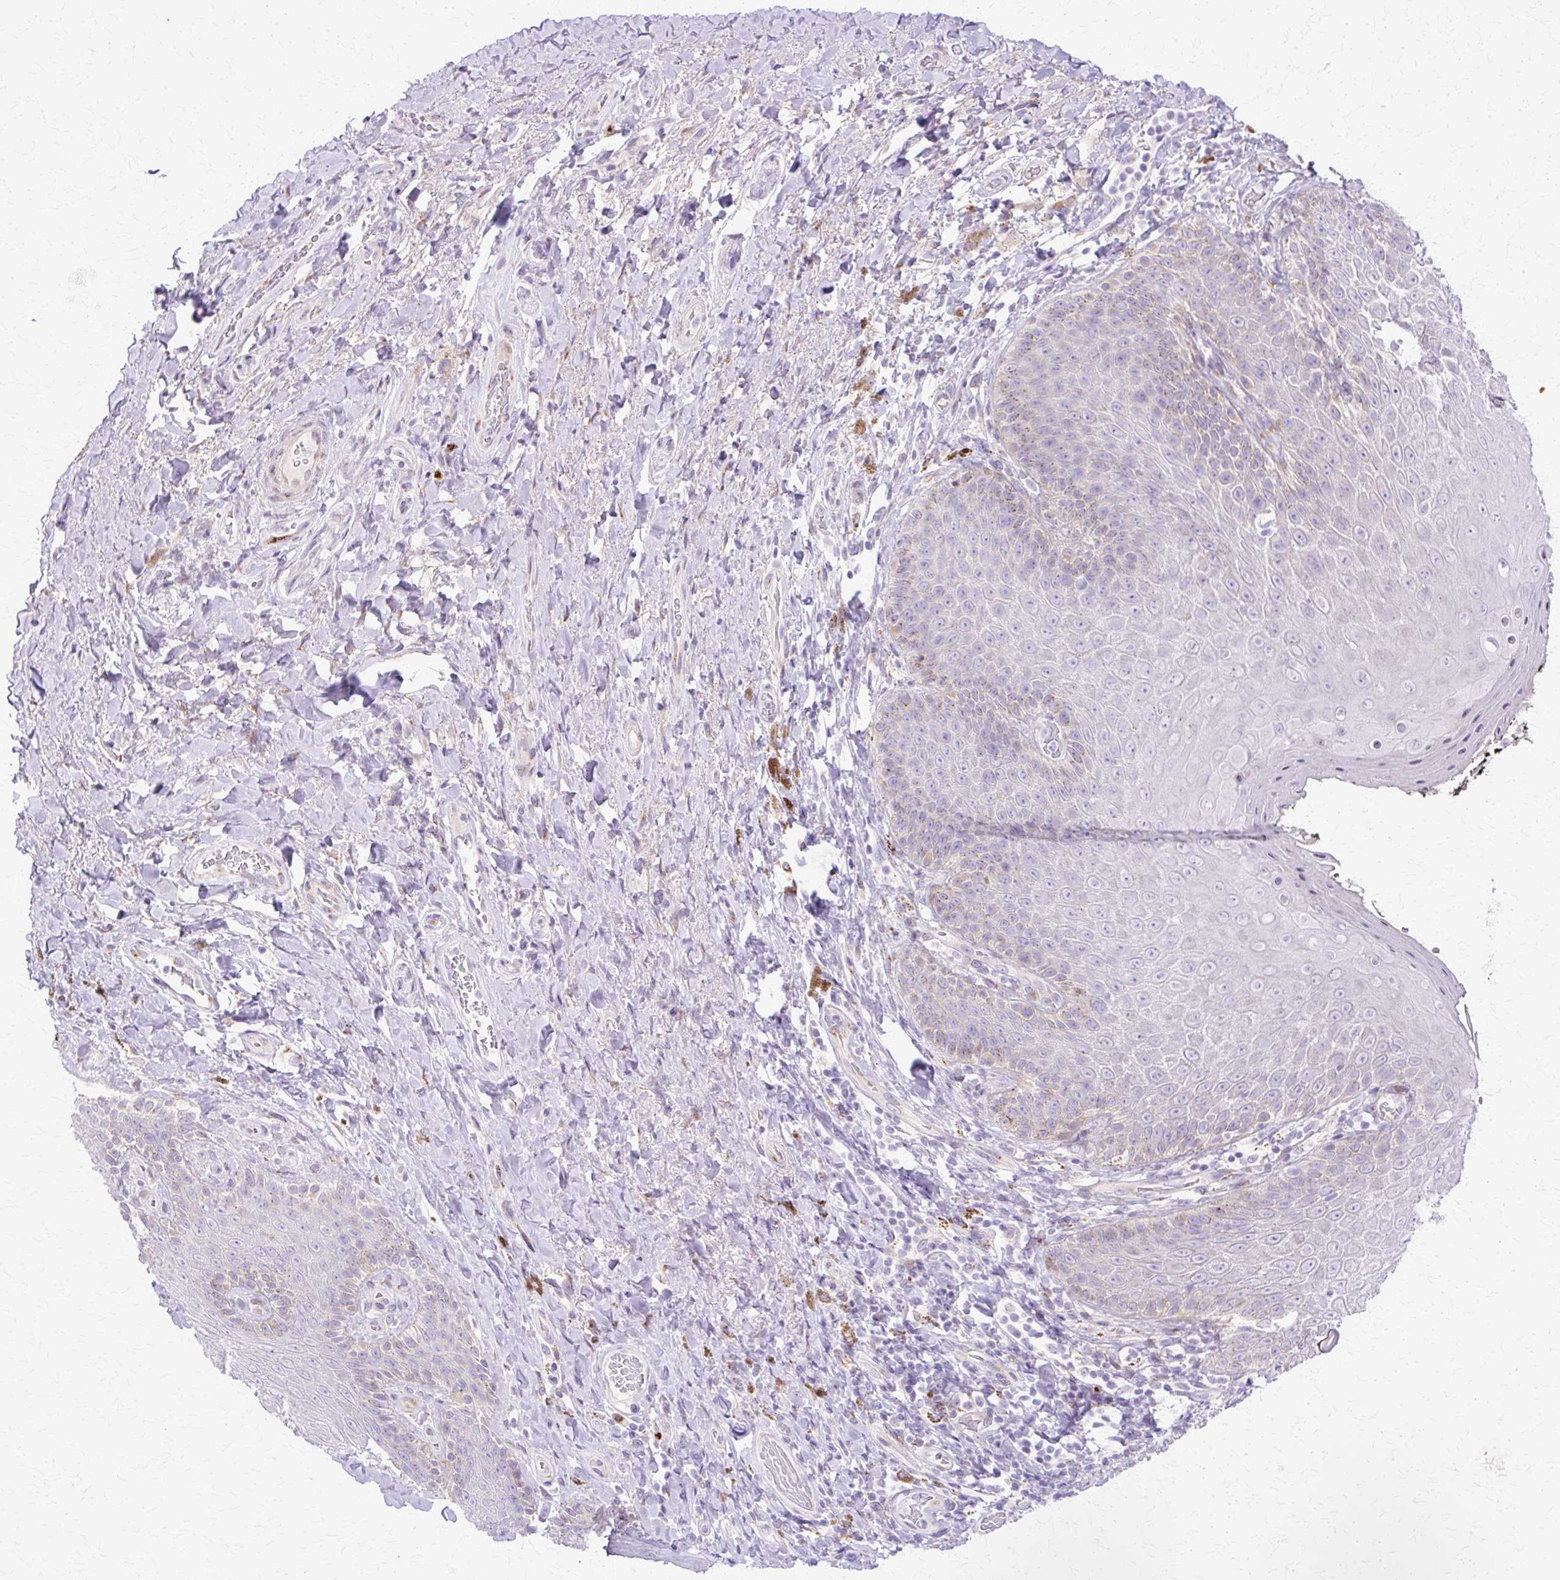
{"staining": {"intensity": "moderate", "quantity": "<25%", "location": "cytoplasmic/membranous"}, "tissue": "skin", "cell_type": "Epidermal cells", "image_type": "normal", "snomed": [{"axis": "morphology", "description": "Normal tissue, NOS"}, {"axis": "topography", "description": "Anal"}, {"axis": "topography", "description": "Peripheral nerve tissue"}], "caption": "Immunohistochemical staining of benign human skin reveals <25% levels of moderate cytoplasmic/membranous protein positivity in approximately <25% of epidermal cells.", "gene": "TBC1D3B", "patient": {"sex": "male", "age": 53}}